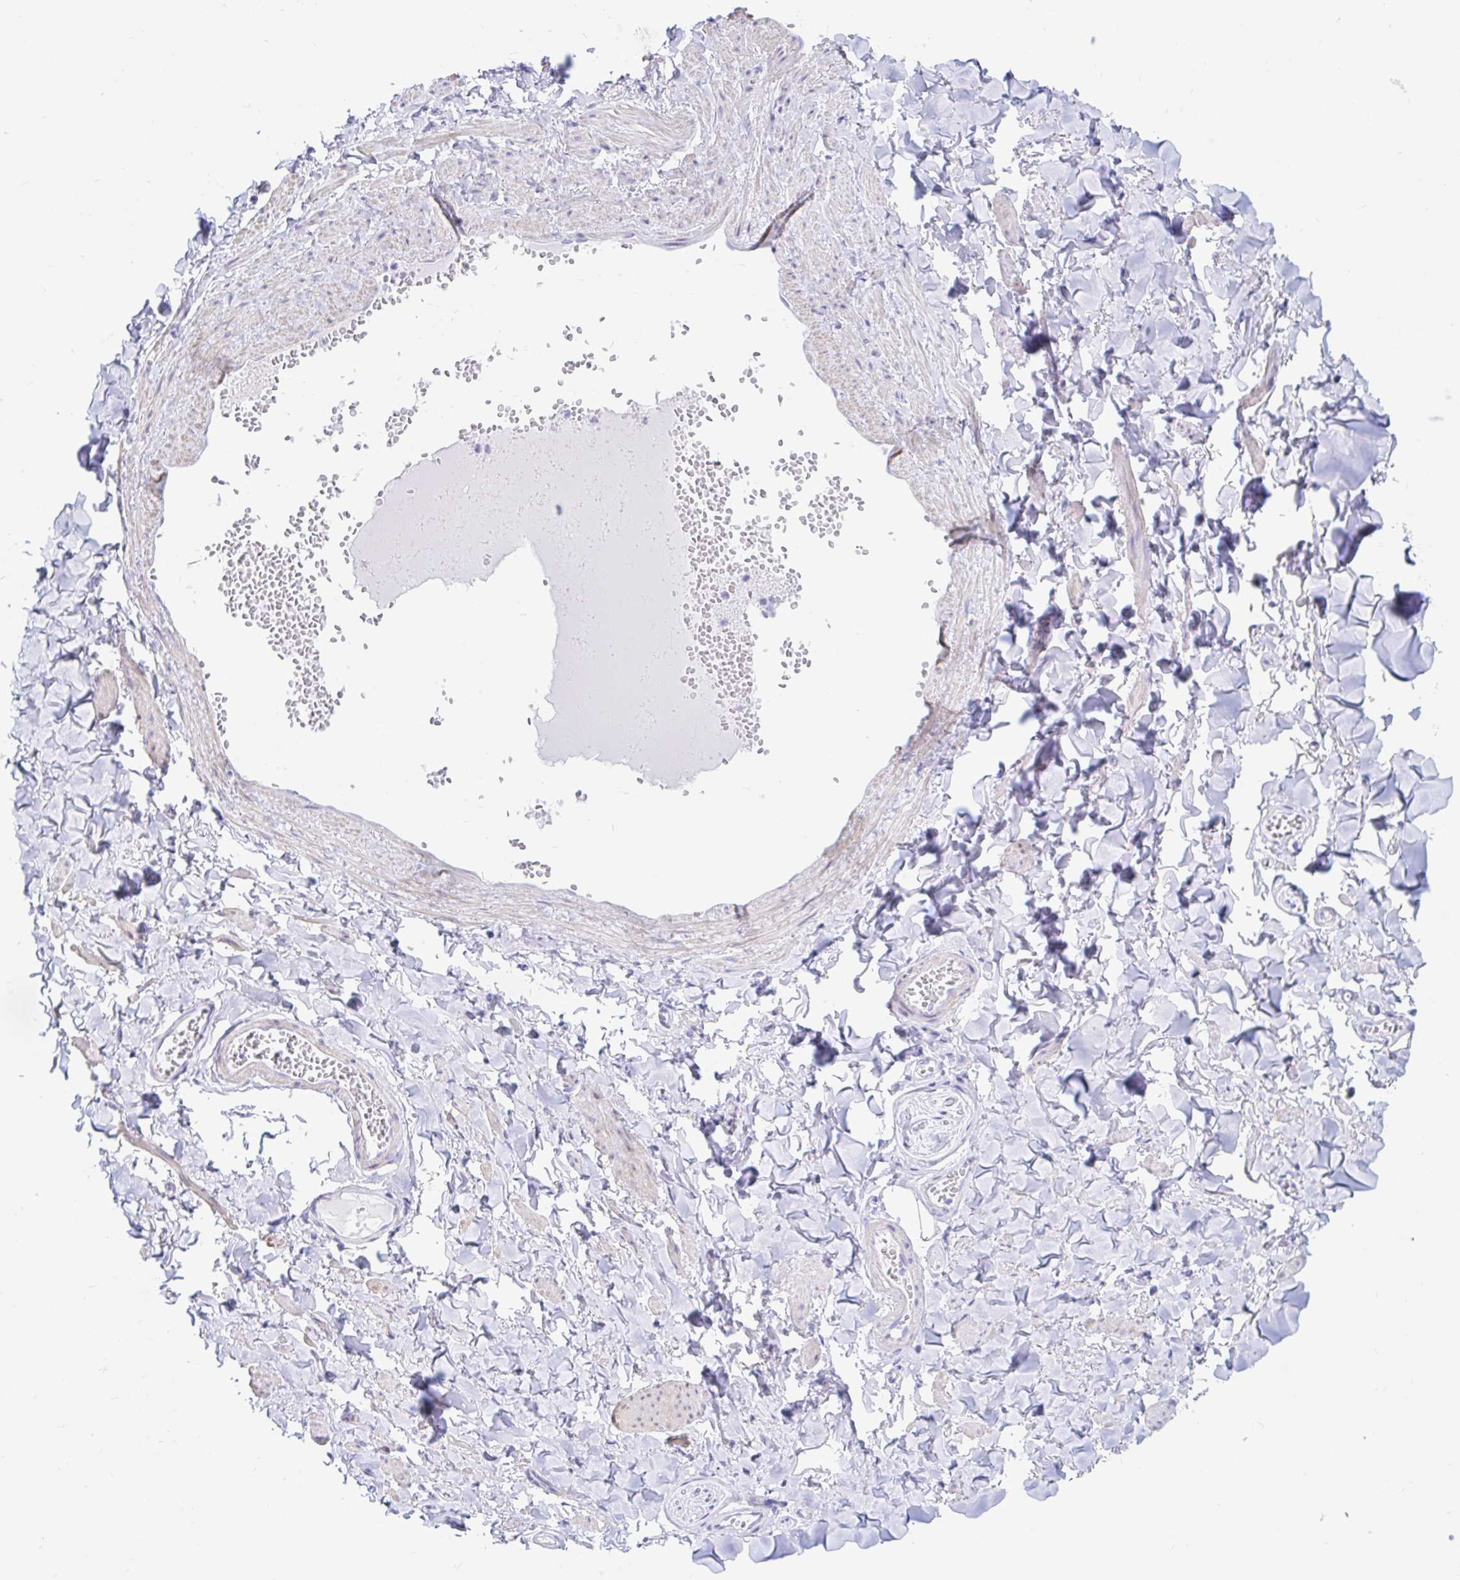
{"staining": {"intensity": "negative", "quantity": "none", "location": "none"}, "tissue": "soft tissue", "cell_type": "Fibroblasts", "image_type": "normal", "snomed": [{"axis": "morphology", "description": "Normal tissue, NOS"}, {"axis": "topography", "description": "Vulva"}, {"axis": "topography", "description": "Peripheral nerve tissue"}], "caption": "Soft tissue was stained to show a protein in brown. There is no significant expression in fibroblasts.", "gene": "PPP1R1B", "patient": {"sex": "female", "age": 66}}